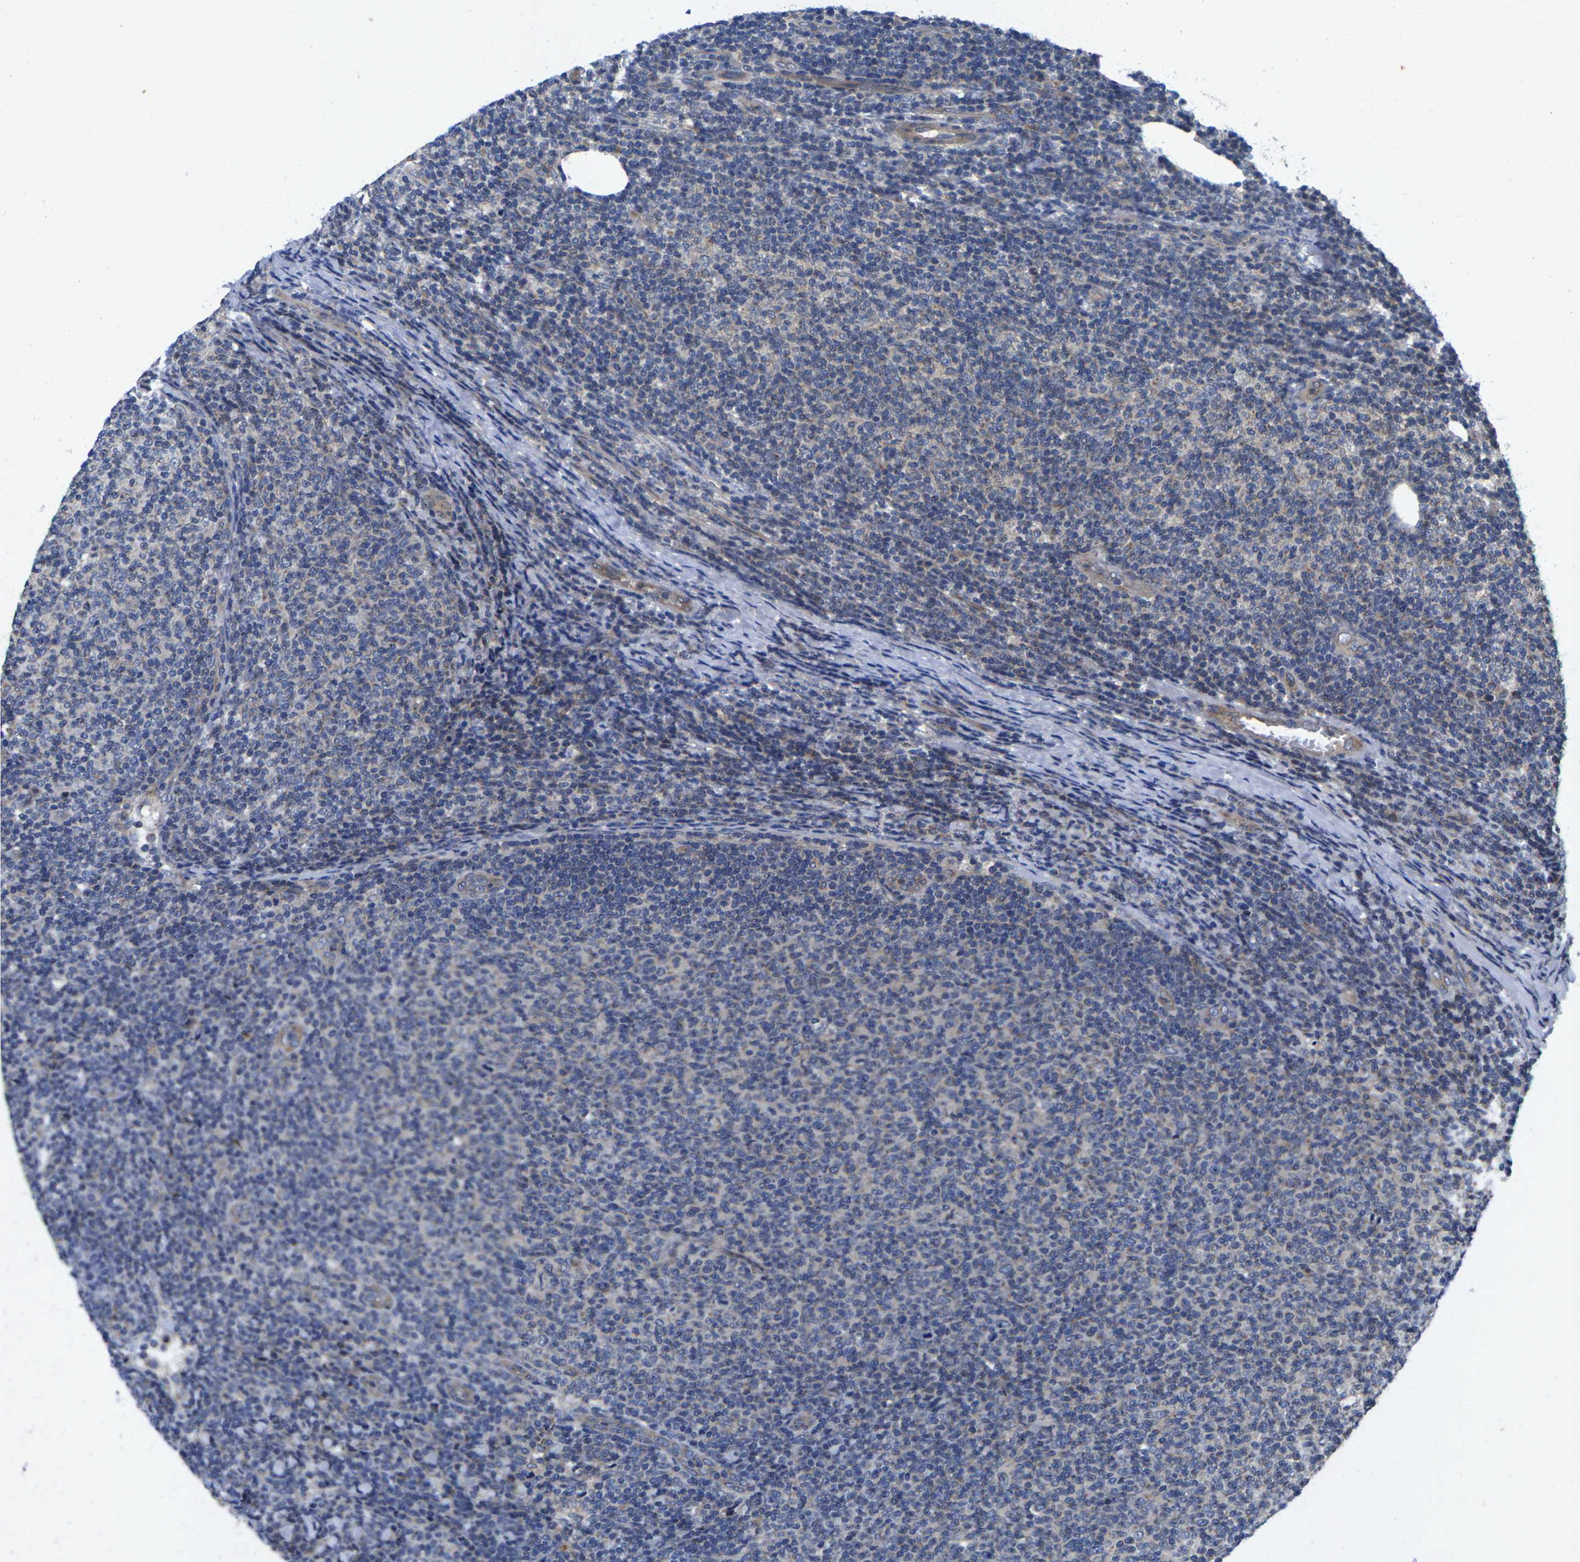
{"staining": {"intensity": "negative", "quantity": "none", "location": "none"}, "tissue": "lymphoma", "cell_type": "Tumor cells", "image_type": "cancer", "snomed": [{"axis": "morphology", "description": "Malignant lymphoma, non-Hodgkin's type, Low grade"}, {"axis": "topography", "description": "Lymph node"}], "caption": "Low-grade malignant lymphoma, non-Hodgkin's type was stained to show a protein in brown. There is no significant expression in tumor cells. (Brightfield microscopy of DAB IHC at high magnification).", "gene": "KIF1B", "patient": {"sex": "male", "age": 66}}